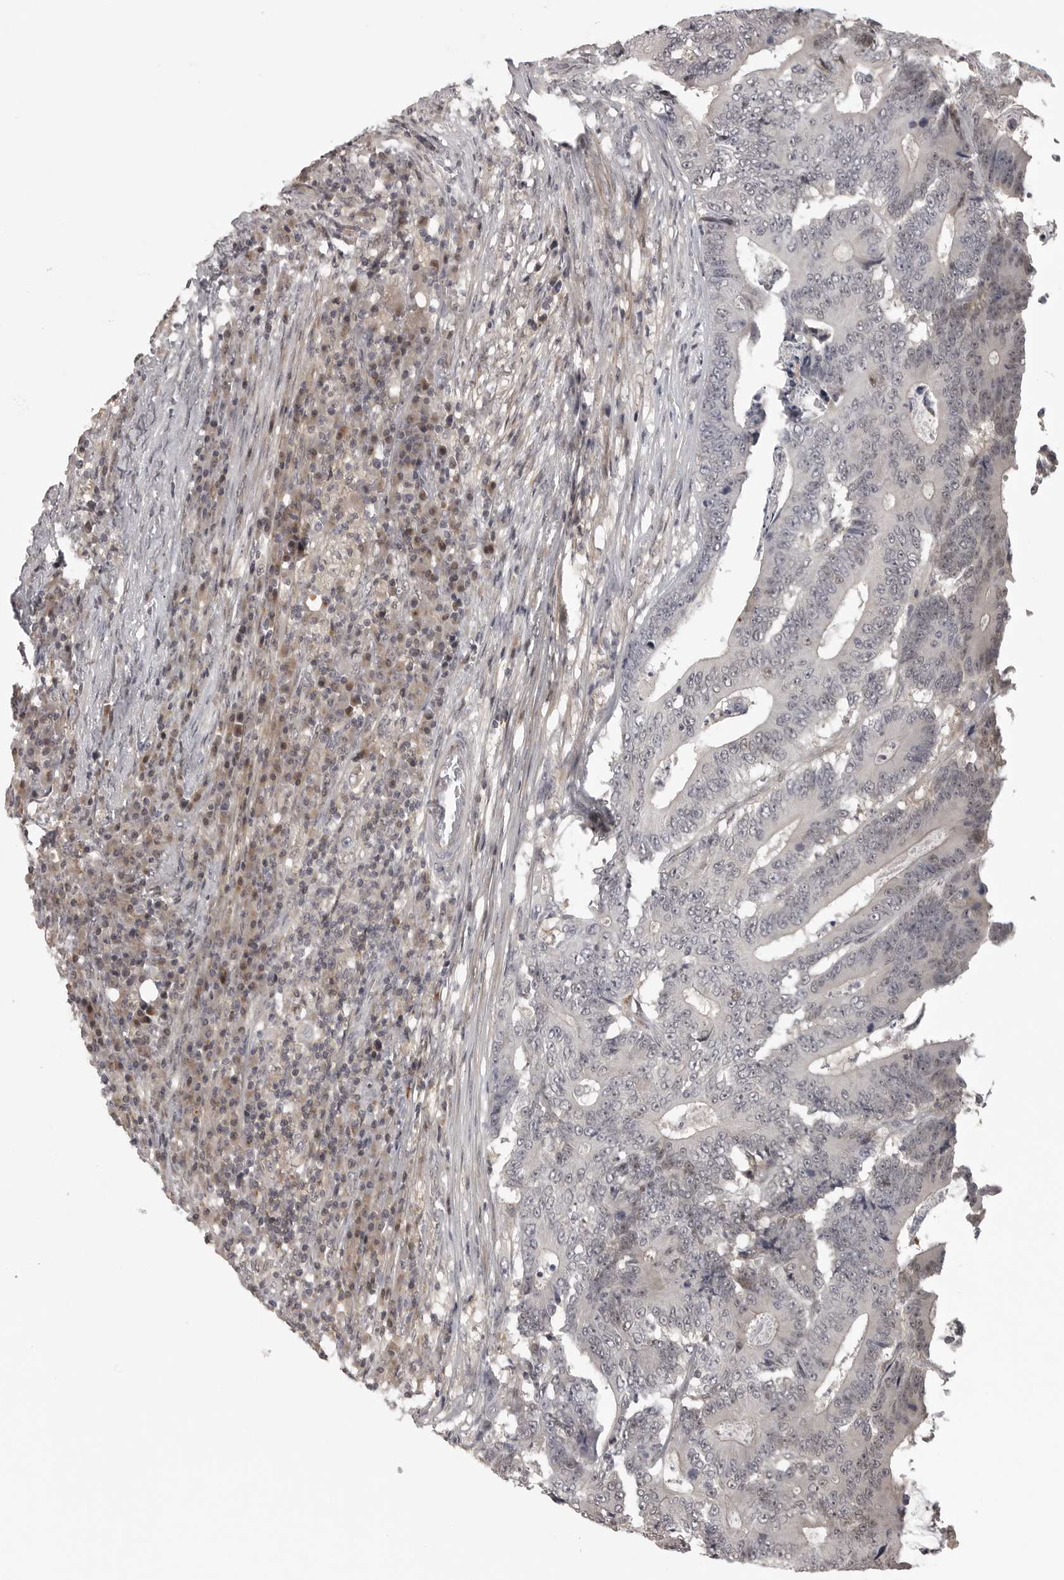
{"staining": {"intensity": "weak", "quantity": "<25%", "location": "nuclear"}, "tissue": "colorectal cancer", "cell_type": "Tumor cells", "image_type": "cancer", "snomed": [{"axis": "morphology", "description": "Adenocarcinoma, NOS"}, {"axis": "topography", "description": "Colon"}], "caption": "This is an immunohistochemistry (IHC) micrograph of human colorectal cancer. There is no expression in tumor cells.", "gene": "UROD", "patient": {"sex": "male", "age": 83}}